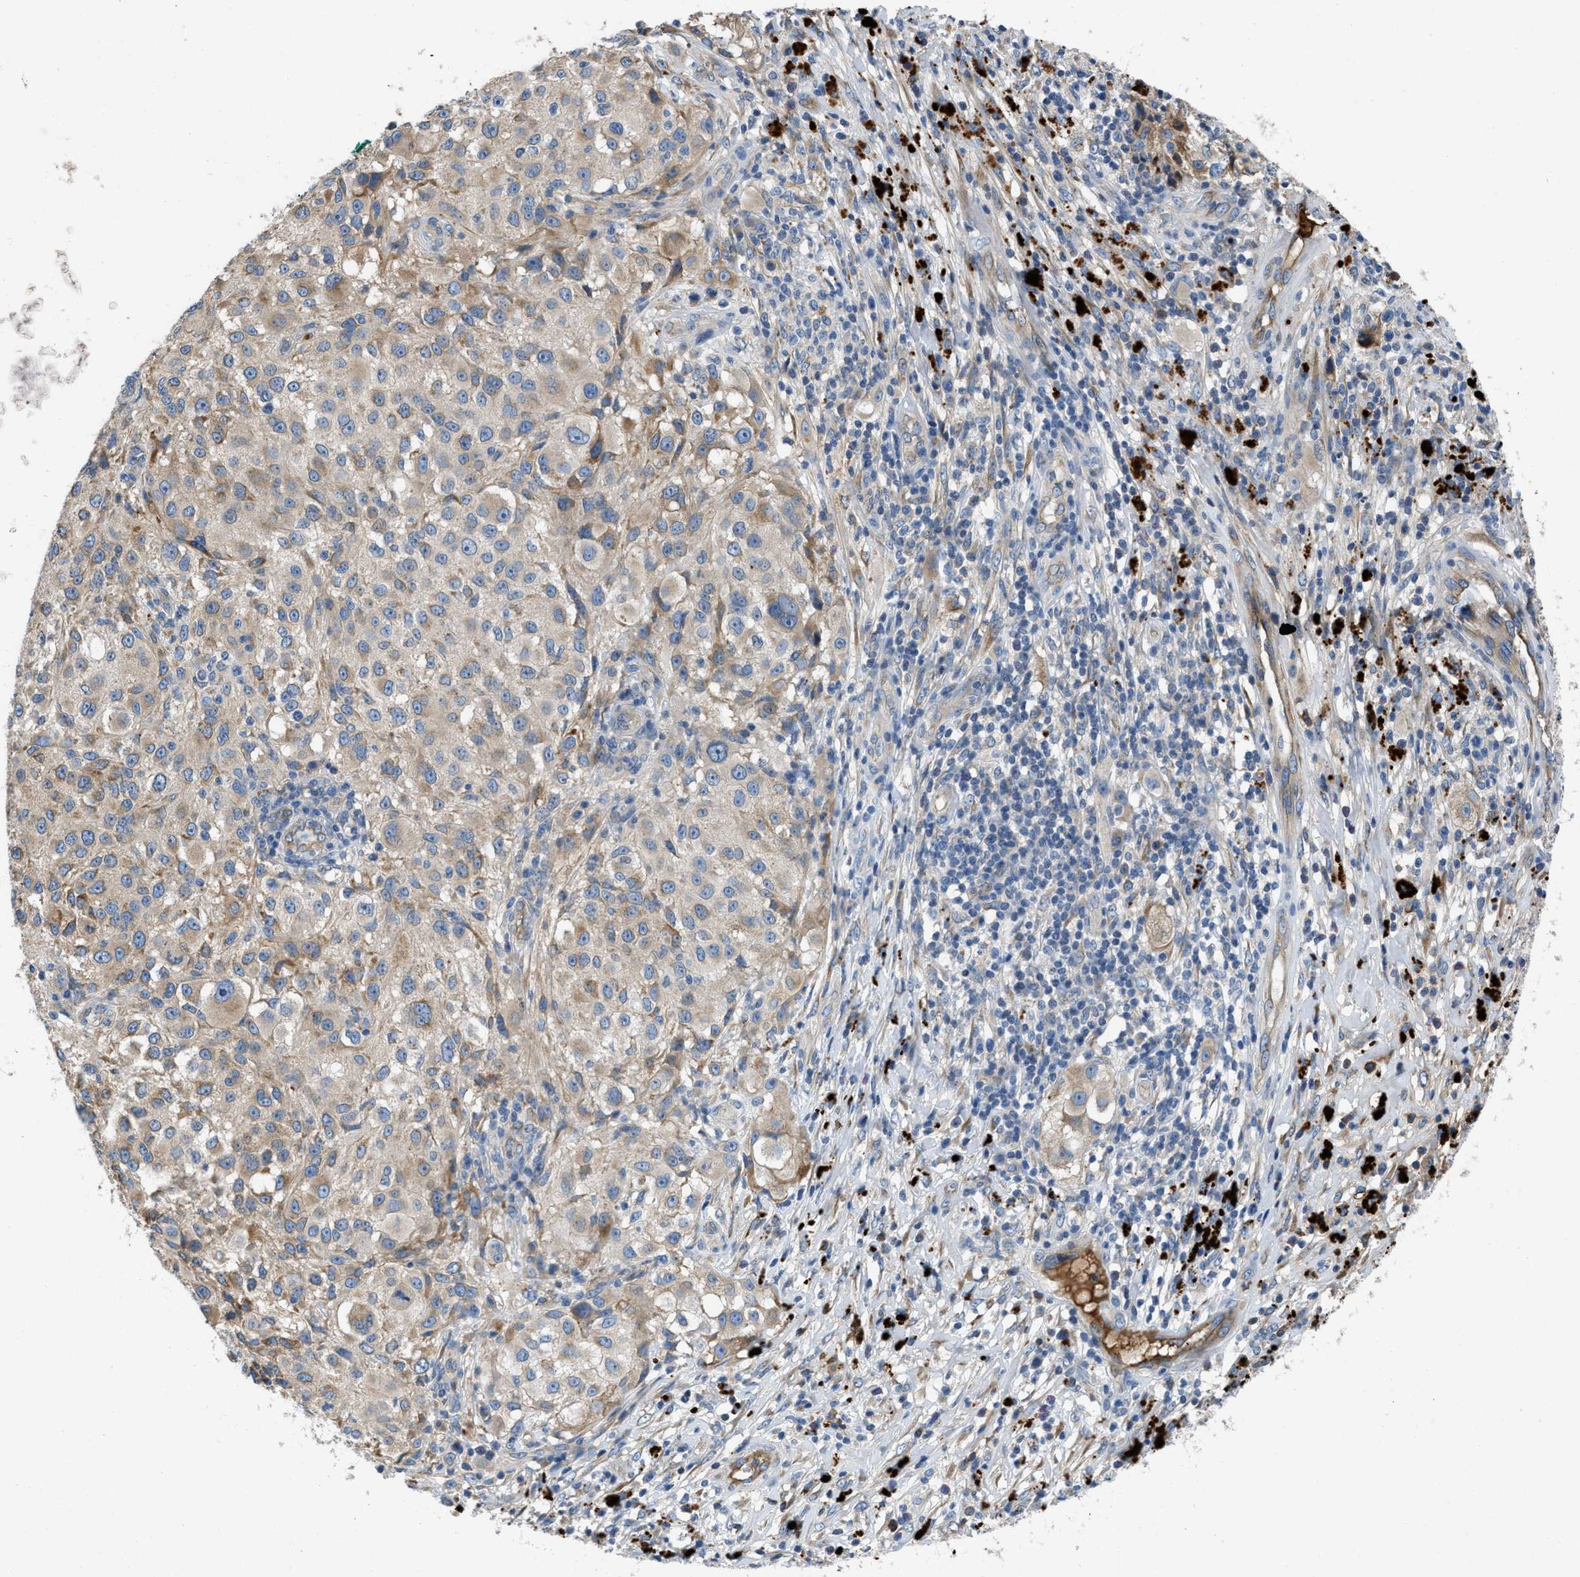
{"staining": {"intensity": "moderate", "quantity": "25%-75%", "location": "cytoplasmic/membranous"}, "tissue": "melanoma", "cell_type": "Tumor cells", "image_type": "cancer", "snomed": [{"axis": "morphology", "description": "Necrosis, NOS"}, {"axis": "morphology", "description": "Malignant melanoma, NOS"}, {"axis": "topography", "description": "Skin"}], "caption": "Melanoma stained for a protein (brown) reveals moderate cytoplasmic/membranous positive expression in approximately 25%-75% of tumor cells.", "gene": "GGCX", "patient": {"sex": "female", "age": 87}}